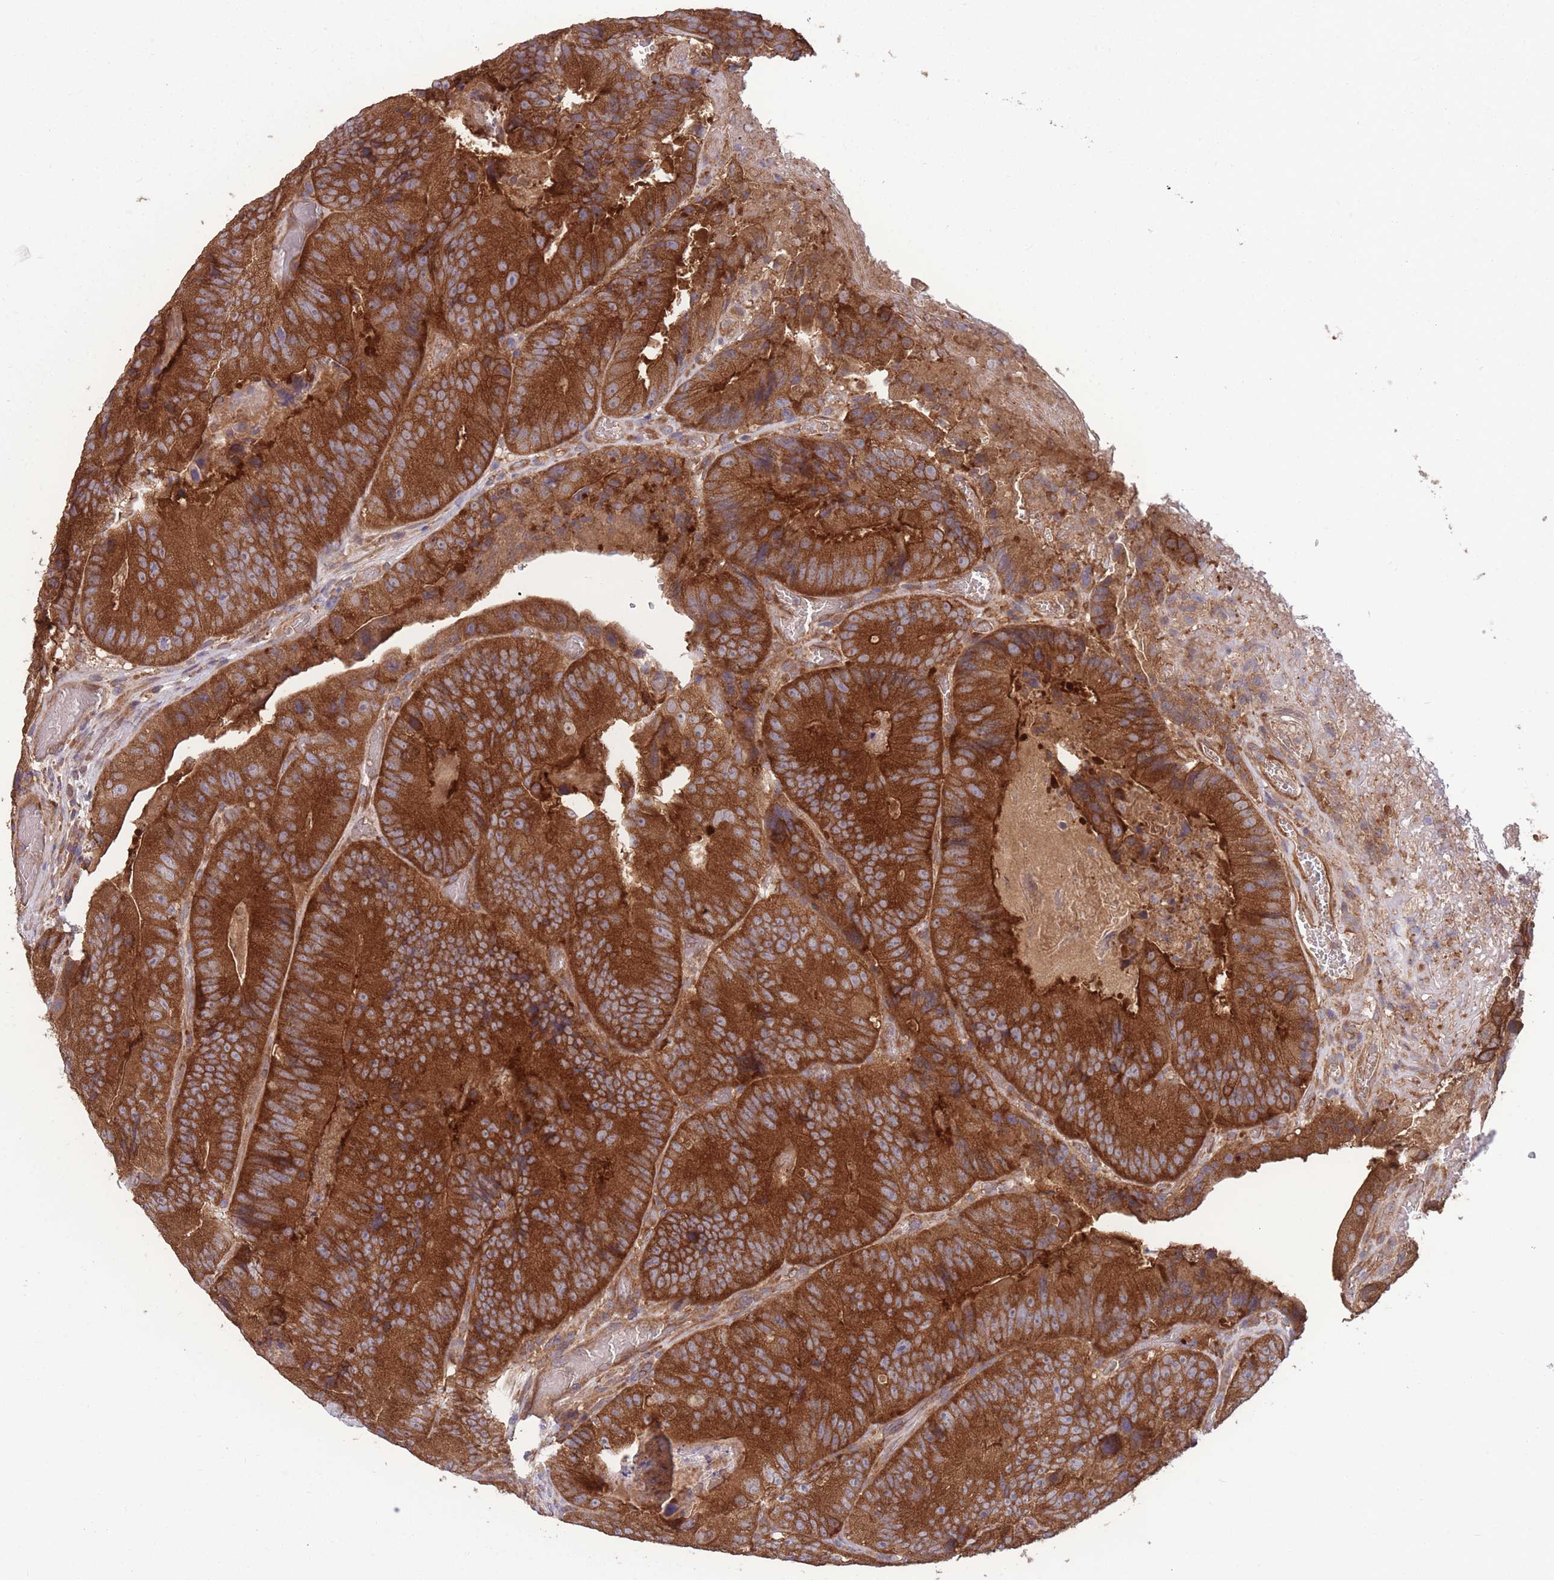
{"staining": {"intensity": "strong", "quantity": ">75%", "location": "cytoplasmic/membranous"}, "tissue": "colorectal cancer", "cell_type": "Tumor cells", "image_type": "cancer", "snomed": [{"axis": "morphology", "description": "Adenocarcinoma, NOS"}, {"axis": "topography", "description": "Colon"}], "caption": "Immunohistochemistry of colorectal adenocarcinoma shows high levels of strong cytoplasmic/membranous staining in about >75% of tumor cells.", "gene": "ZPR1", "patient": {"sex": "female", "age": 86}}